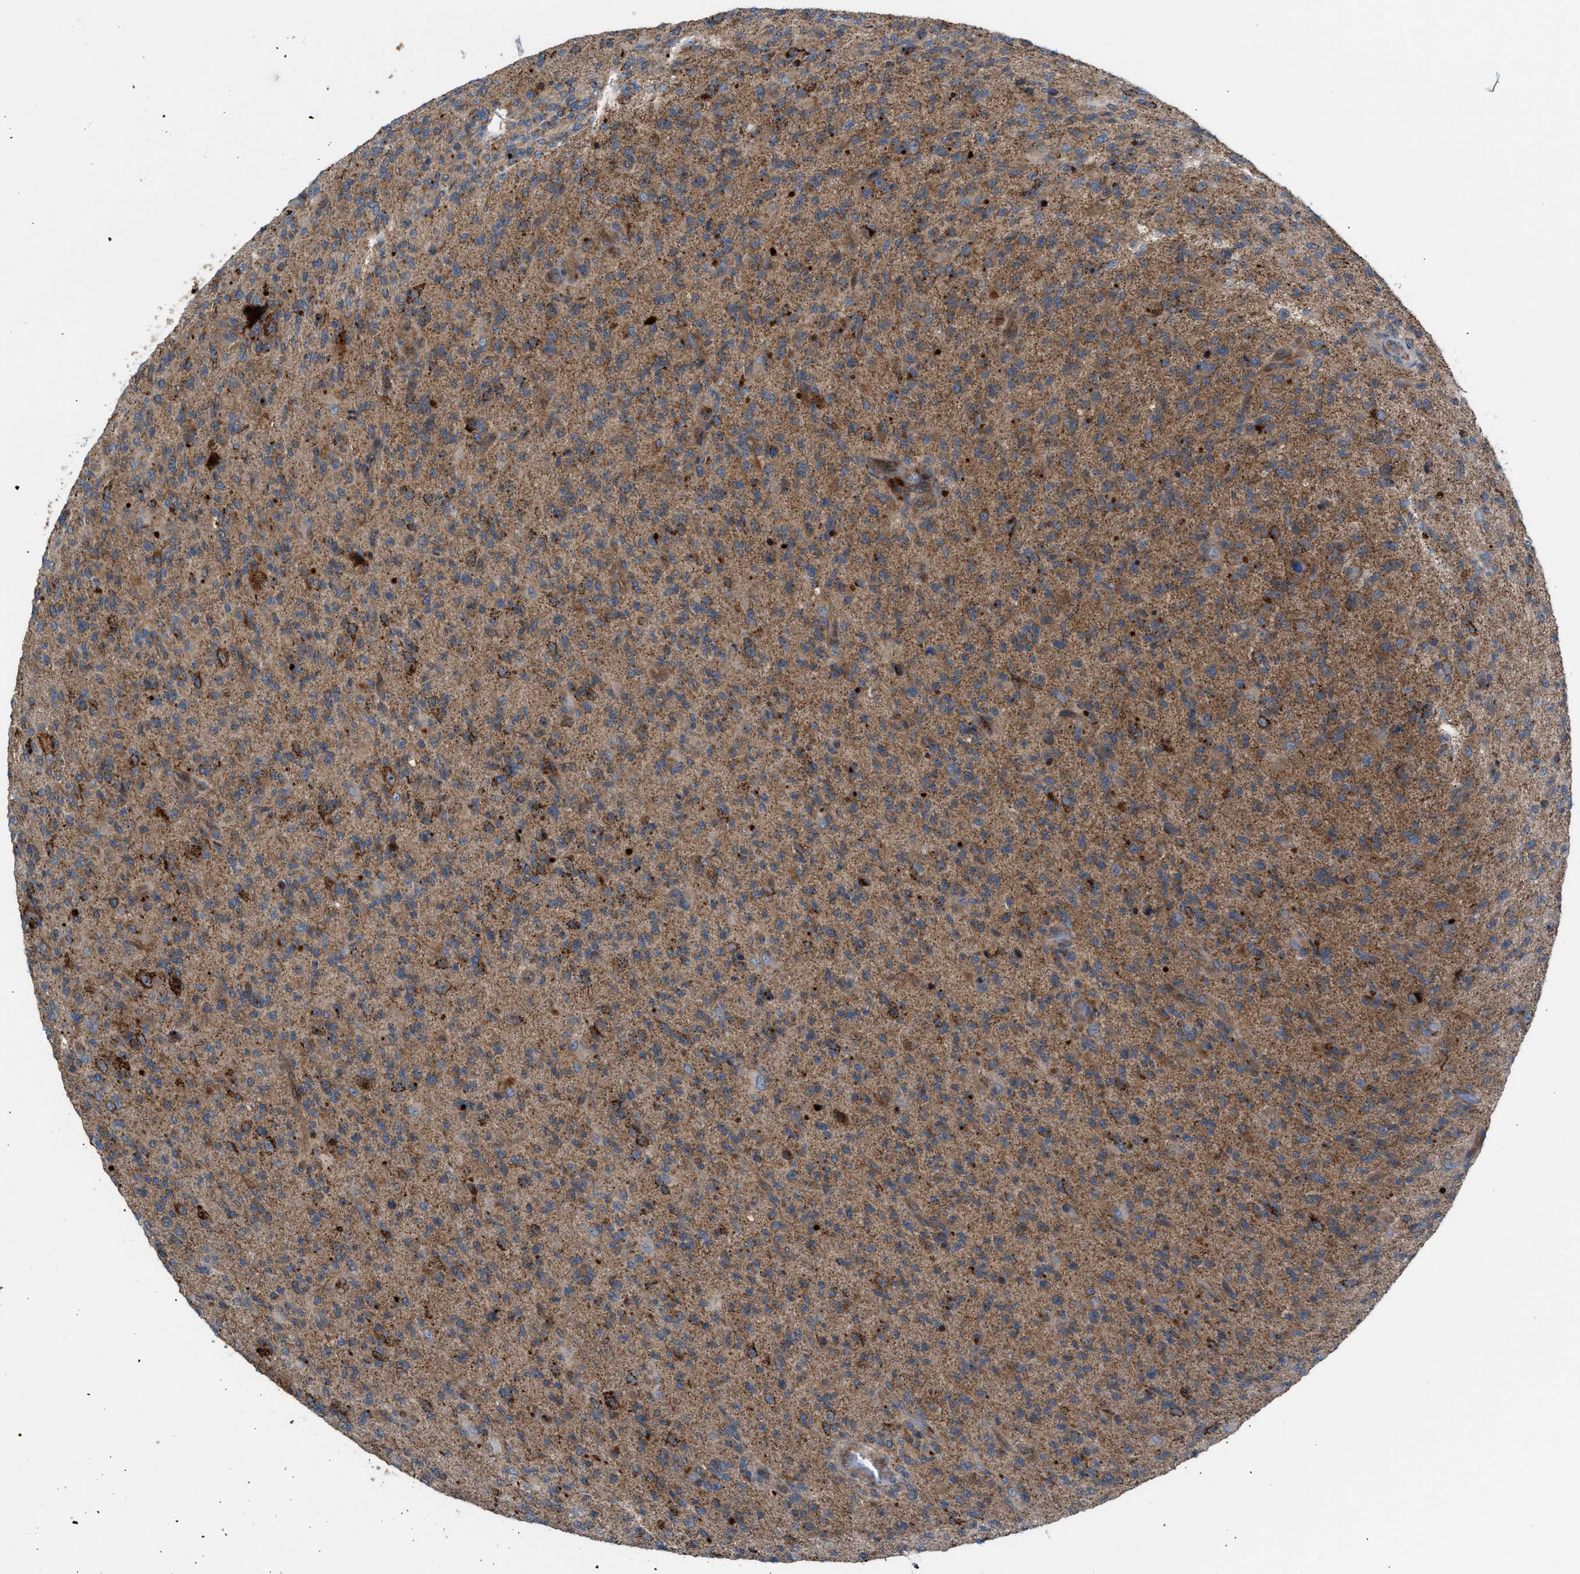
{"staining": {"intensity": "moderate", "quantity": ">75%", "location": "cytoplasmic/membranous"}, "tissue": "glioma", "cell_type": "Tumor cells", "image_type": "cancer", "snomed": [{"axis": "morphology", "description": "Glioma, malignant, High grade"}, {"axis": "topography", "description": "Brain"}], "caption": "Immunohistochemistry of human malignant high-grade glioma demonstrates medium levels of moderate cytoplasmic/membranous expression in about >75% of tumor cells. Ihc stains the protein in brown and the nuclei are stained blue.", "gene": "PDCL", "patient": {"sex": "male", "age": 71}}